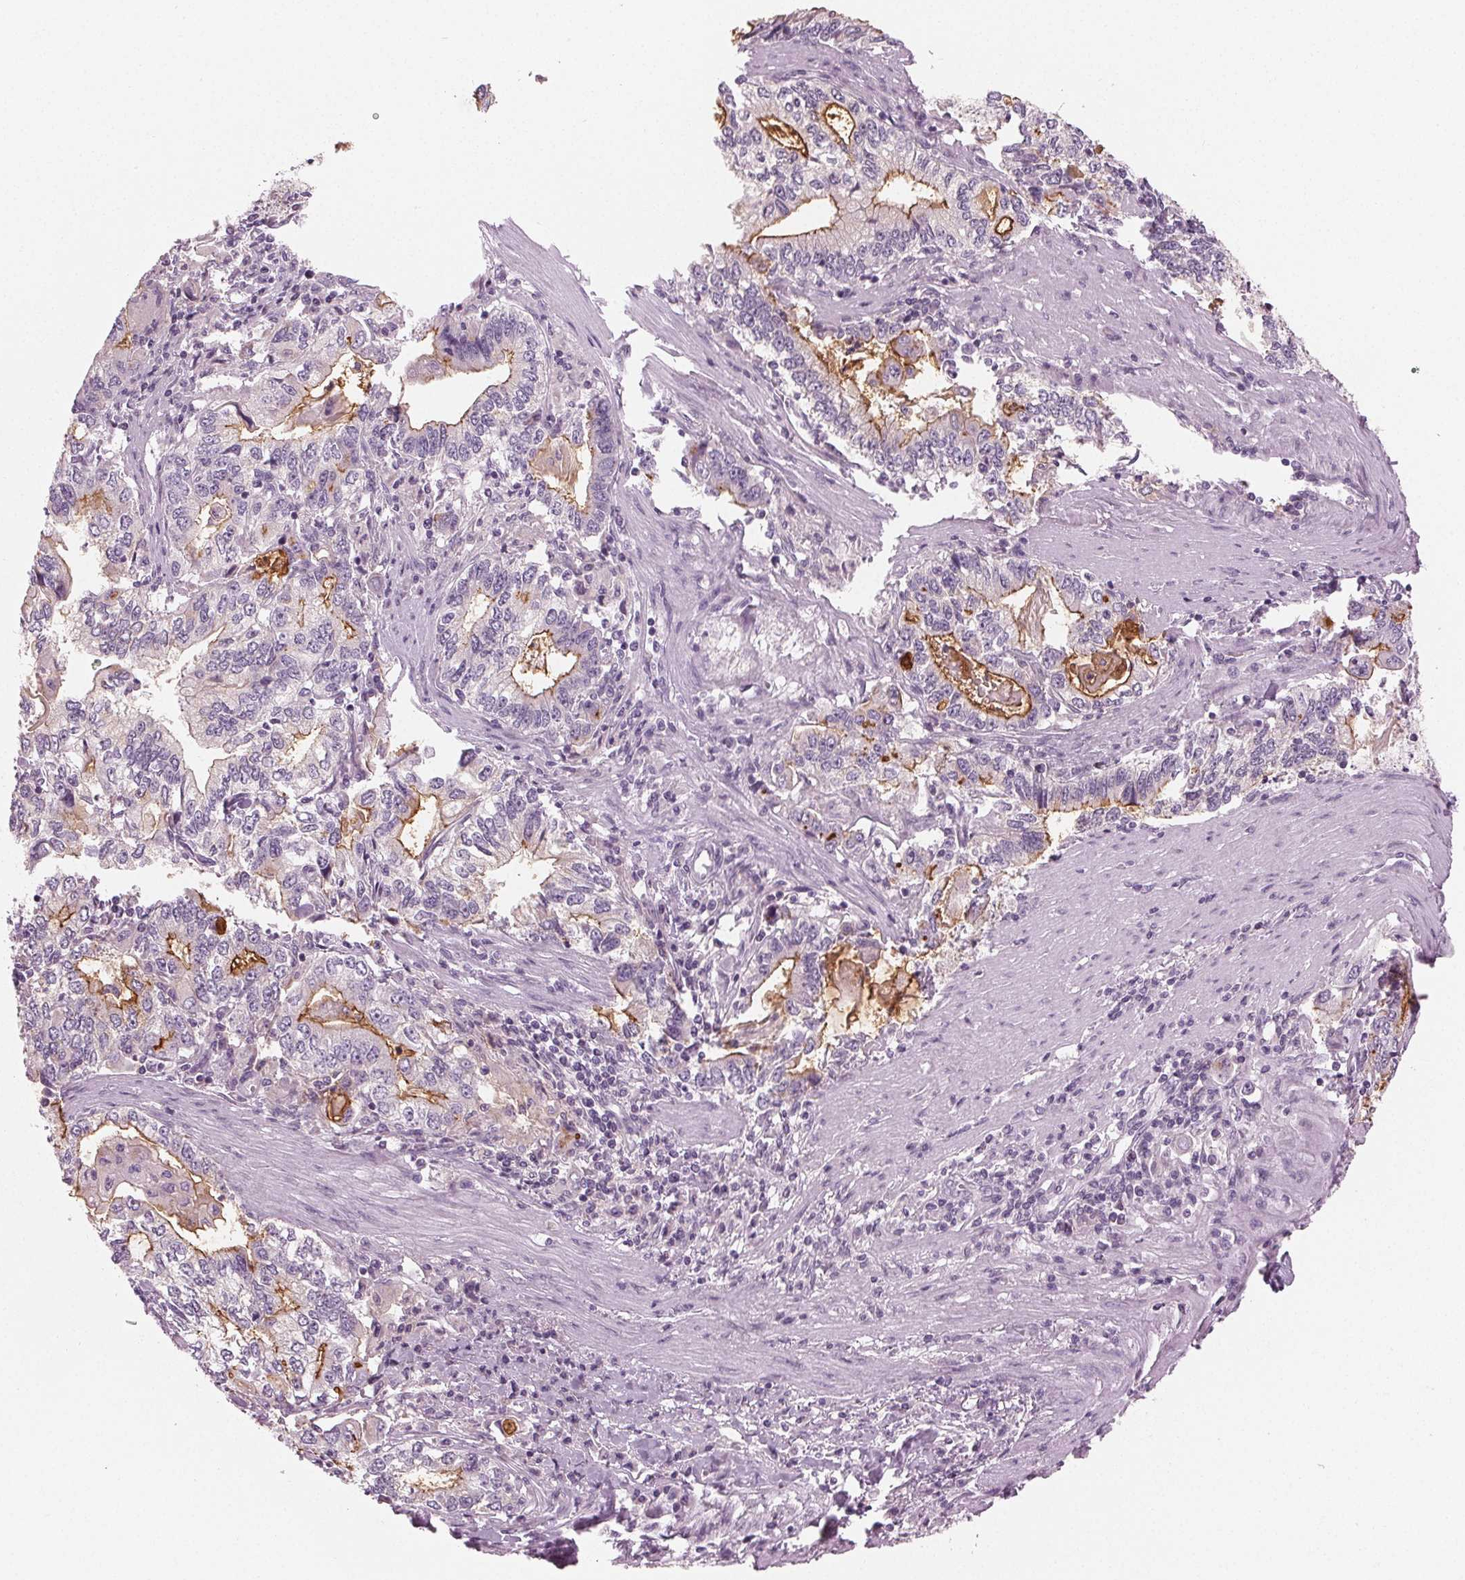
{"staining": {"intensity": "moderate", "quantity": "<25%", "location": "cytoplasmic/membranous"}, "tissue": "stomach cancer", "cell_type": "Tumor cells", "image_type": "cancer", "snomed": [{"axis": "morphology", "description": "Adenocarcinoma, NOS"}, {"axis": "topography", "description": "Stomach, lower"}], "caption": "Immunohistochemistry (IHC) image of neoplastic tissue: human stomach adenocarcinoma stained using immunohistochemistry reveals low levels of moderate protein expression localized specifically in the cytoplasmic/membranous of tumor cells, appearing as a cytoplasmic/membranous brown color.", "gene": "PRAP1", "patient": {"sex": "female", "age": 72}}